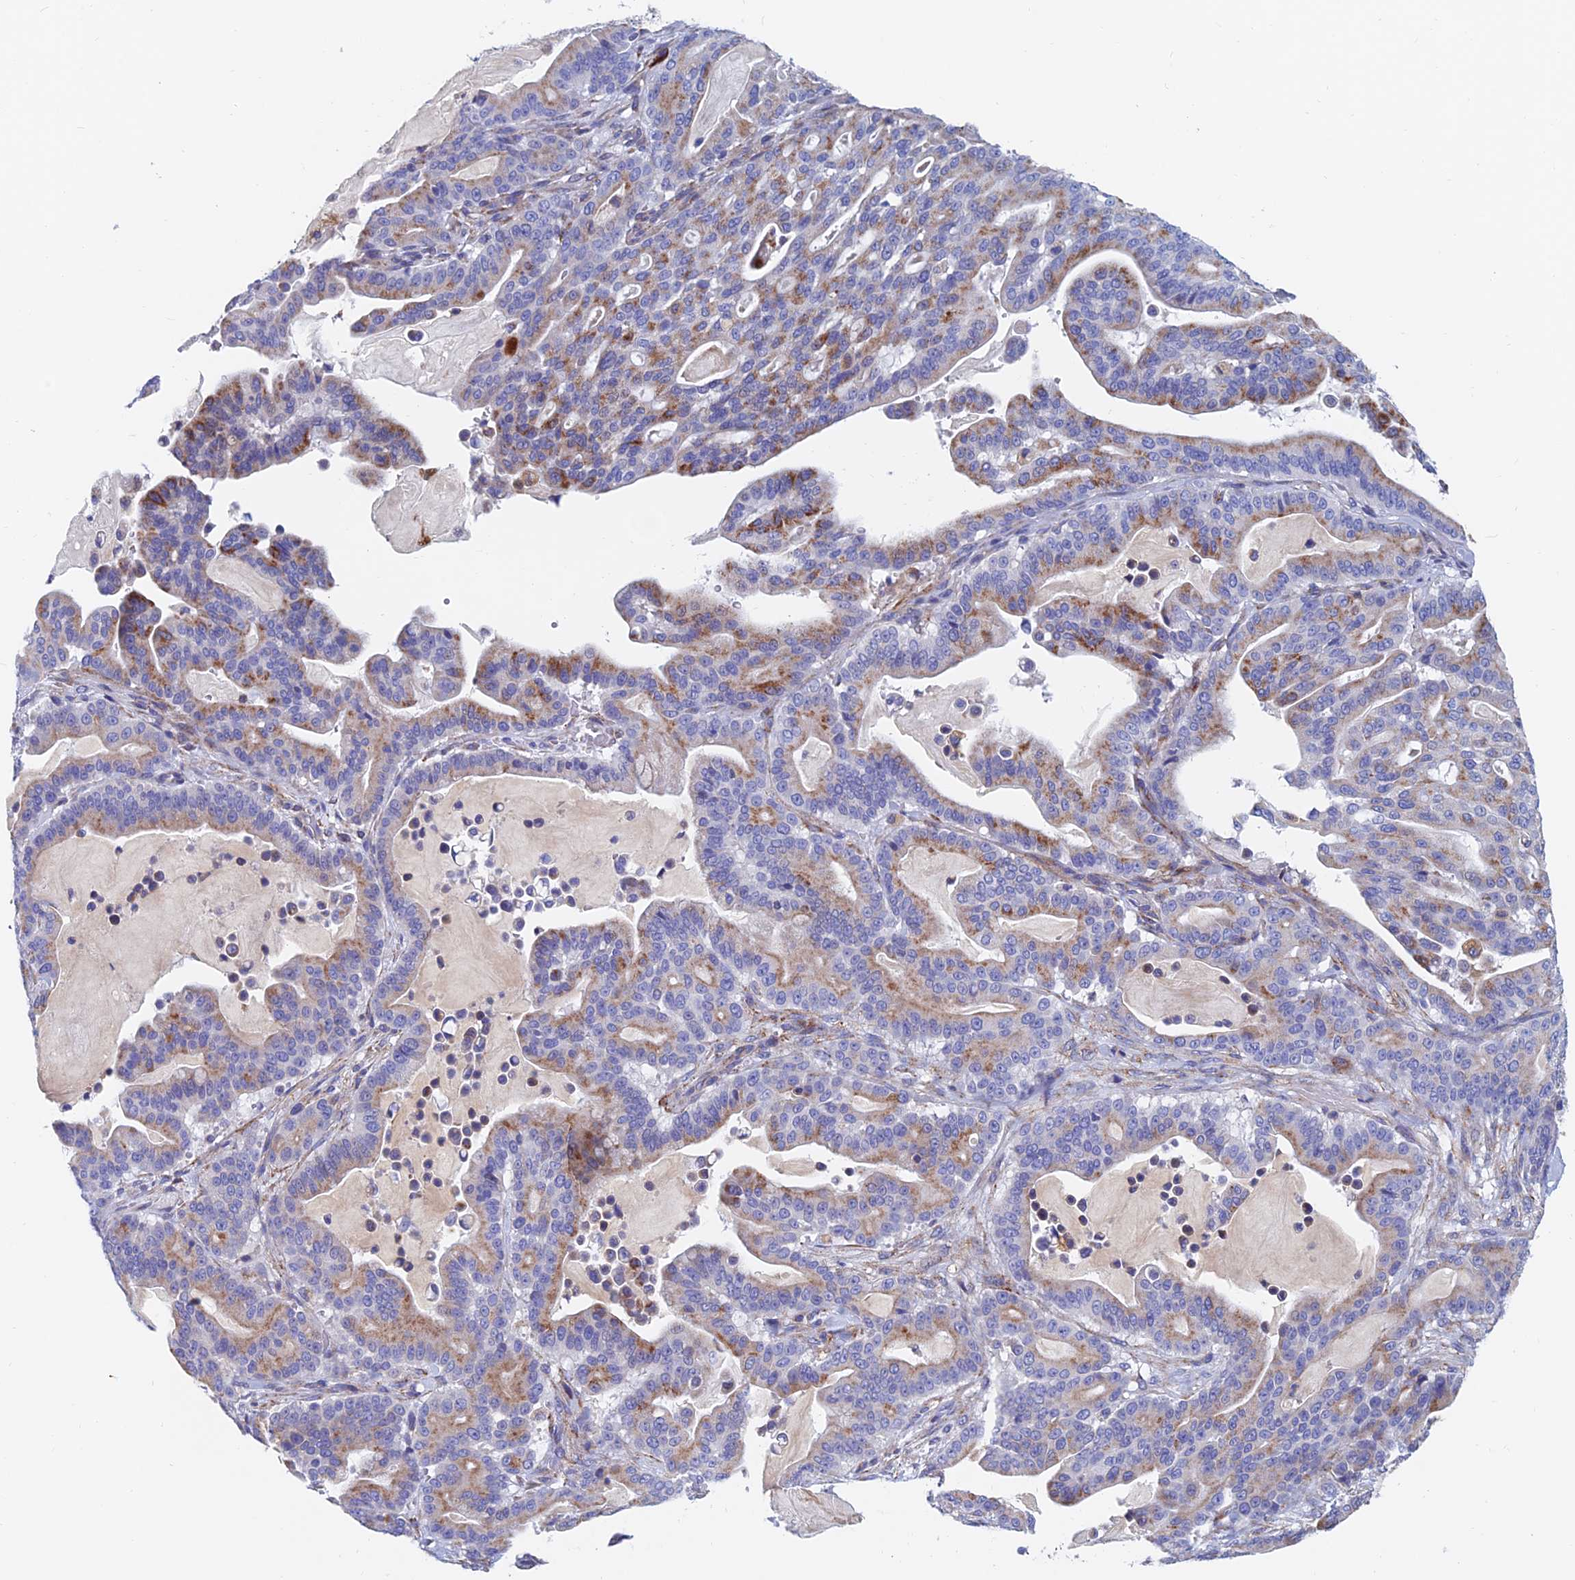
{"staining": {"intensity": "moderate", "quantity": ">75%", "location": "cytoplasmic/membranous"}, "tissue": "pancreatic cancer", "cell_type": "Tumor cells", "image_type": "cancer", "snomed": [{"axis": "morphology", "description": "Adenocarcinoma, NOS"}, {"axis": "topography", "description": "Pancreas"}], "caption": "DAB immunohistochemical staining of pancreatic cancer (adenocarcinoma) demonstrates moderate cytoplasmic/membranous protein expression in approximately >75% of tumor cells.", "gene": "SPNS1", "patient": {"sex": "male", "age": 63}}